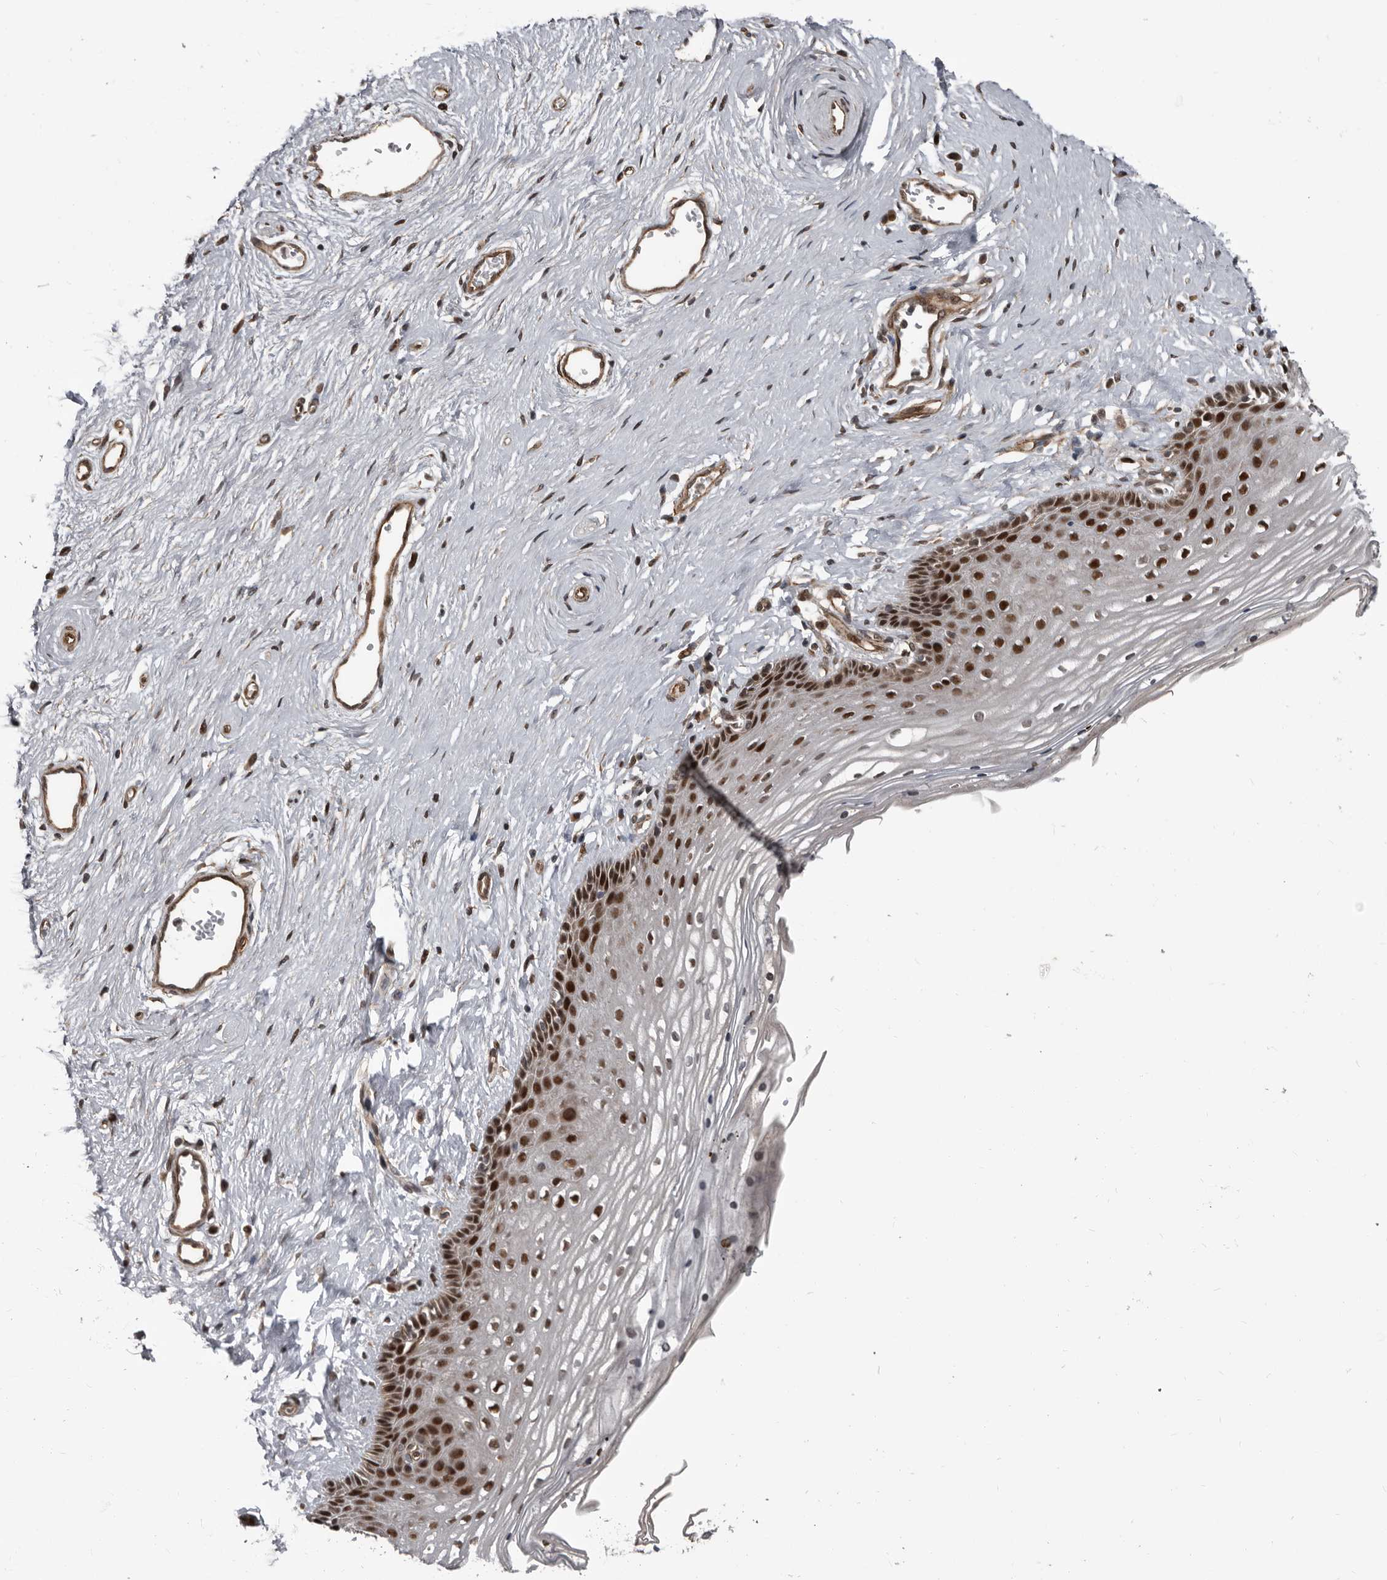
{"staining": {"intensity": "strong", "quantity": ">75%", "location": "nuclear"}, "tissue": "vagina", "cell_type": "Squamous epithelial cells", "image_type": "normal", "snomed": [{"axis": "morphology", "description": "Normal tissue, NOS"}, {"axis": "topography", "description": "Vagina"}], "caption": "Immunohistochemistry (IHC) of unremarkable human vagina shows high levels of strong nuclear staining in about >75% of squamous epithelial cells.", "gene": "CHD1L", "patient": {"sex": "female", "age": 46}}